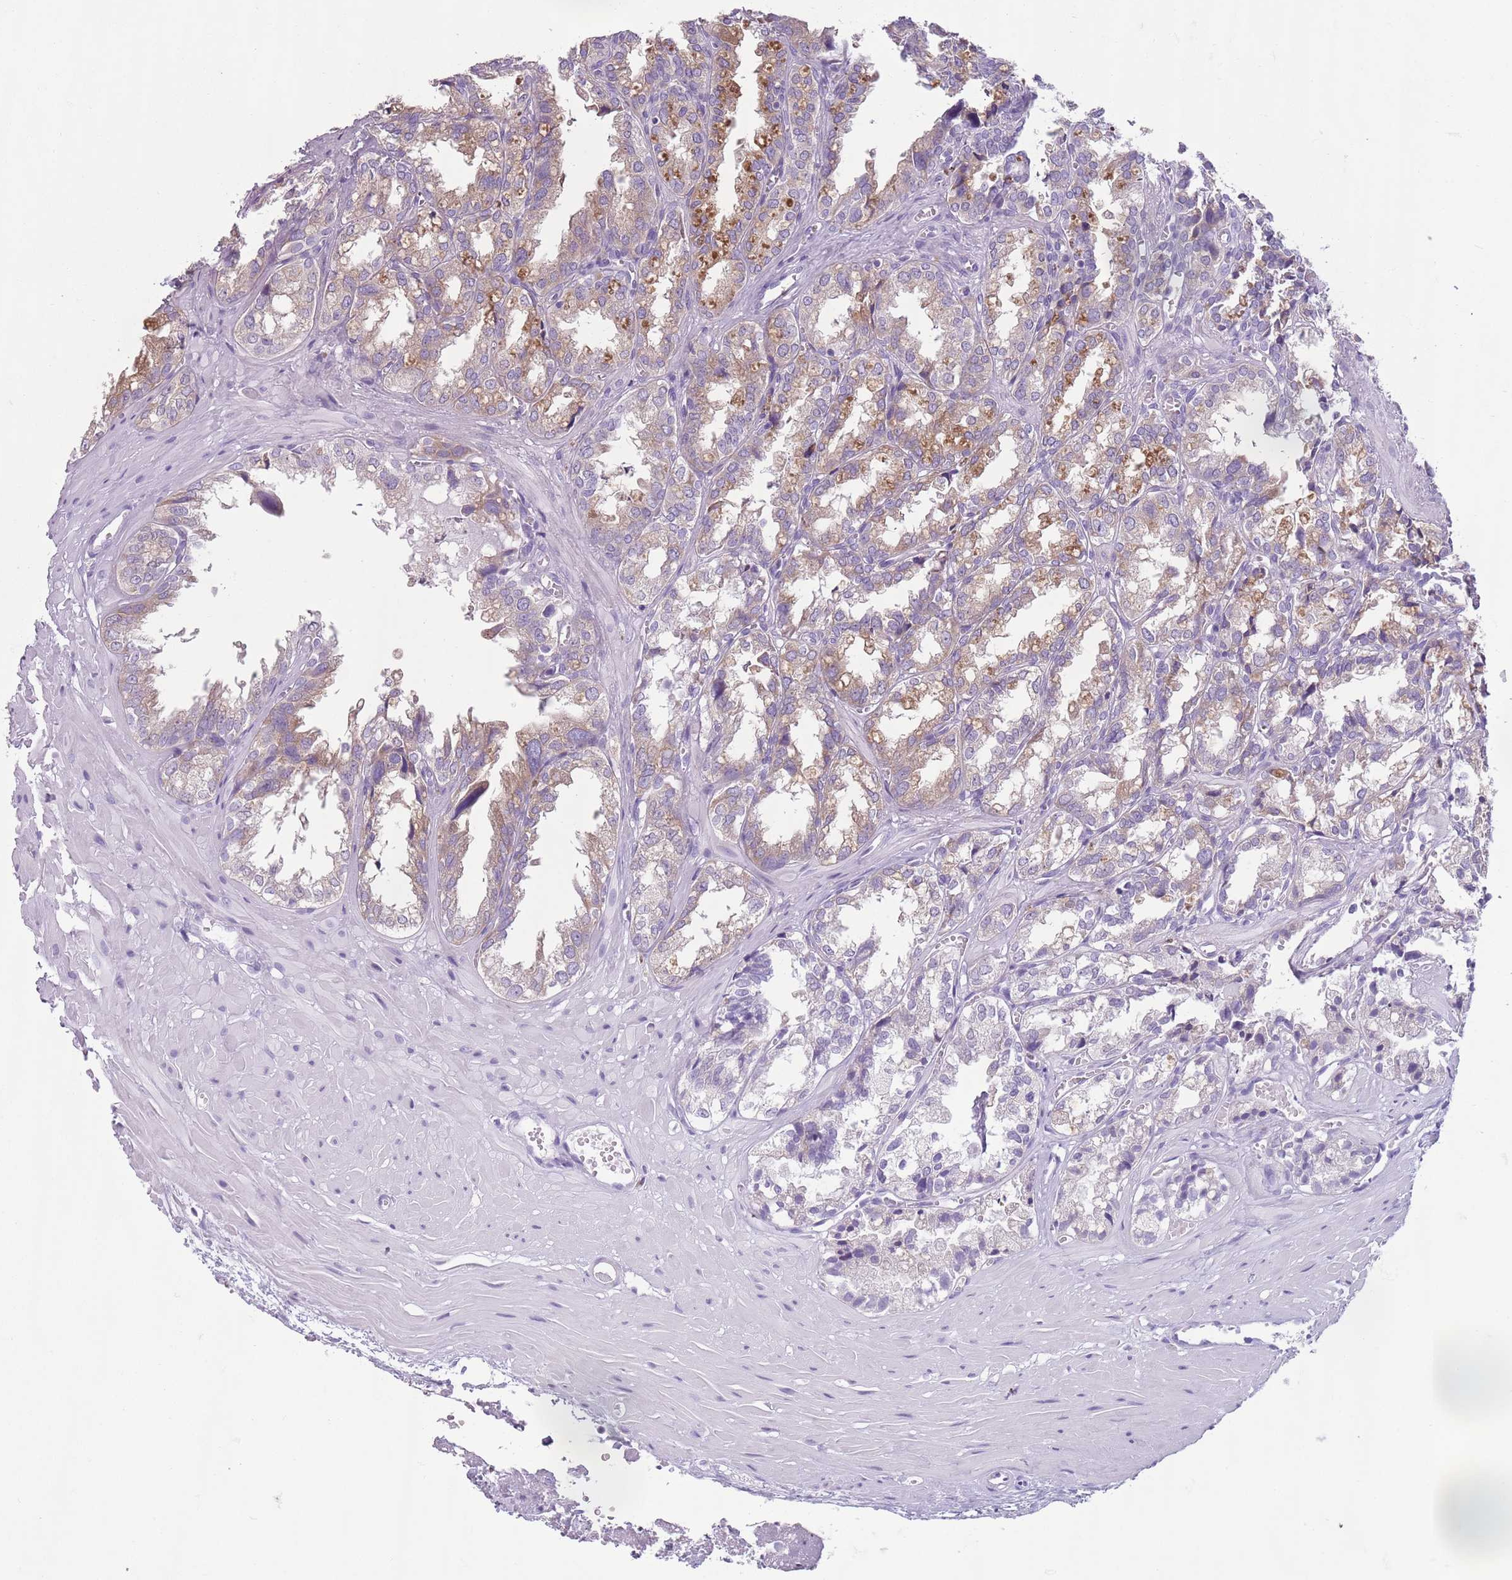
{"staining": {"intensity": "moderate", "quantity": "25%-75%", "location": "cytoplasmic/membranous"}, "tissue": "seminal vesicle", "cell_type": "Glandular cells", "image_type": "normal", "snomed": [{"axis": "morphology", "description": "Normal tissue, NOS"}, {"axis": "topography", "description": "Prostate"}, {"axis": "topography", "description": "Seminal veicle"}], "caption": "Human seminal vesicle stained with a brown dye exhibits moderate cytoplasmic/membranous positive expression in about 25%-75% of glandular cells.", "gene": "HYOU1", "patient": {"sex": "male", "age": 51}}